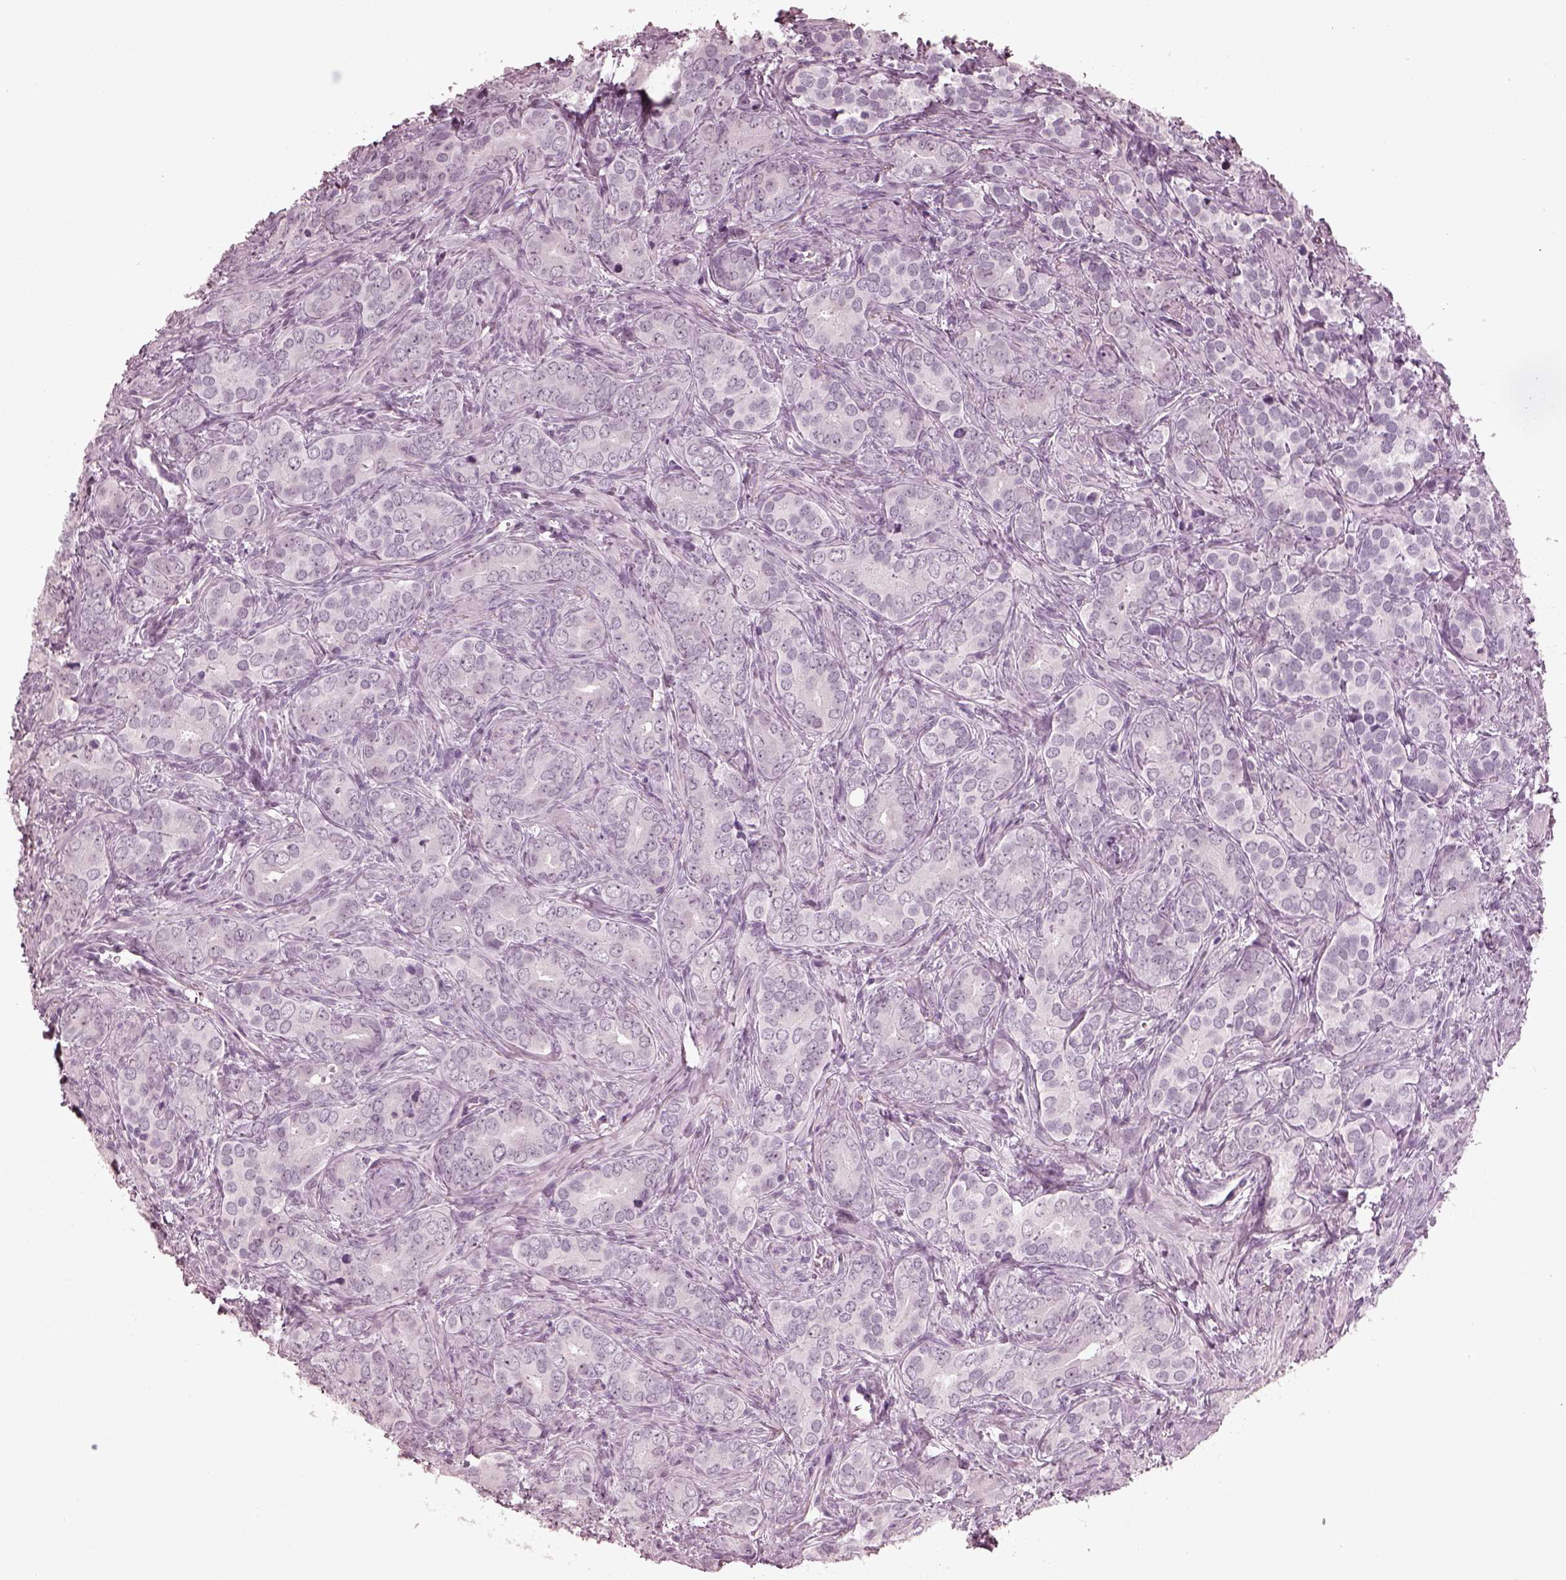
{"staining": {"intensity": "negative", "quantity": "none", "location": "none"}, "tissue": "prostate cancer", "cell_type": "Tumor cells", "image_type": "cancer", "snomed": [{"axis": "morphology", "description": "Adenocarcinoma, High grade"}, {"axis": "topography", "description": "Prostate"}], "caption": "A histopathology image of high-grade adenocarcinoma (prostate) stained for a protein demonstrates no brown staining in tumor cells.", "gene": "C2orf81", "patient": {"sex": "male", "age": 84}}